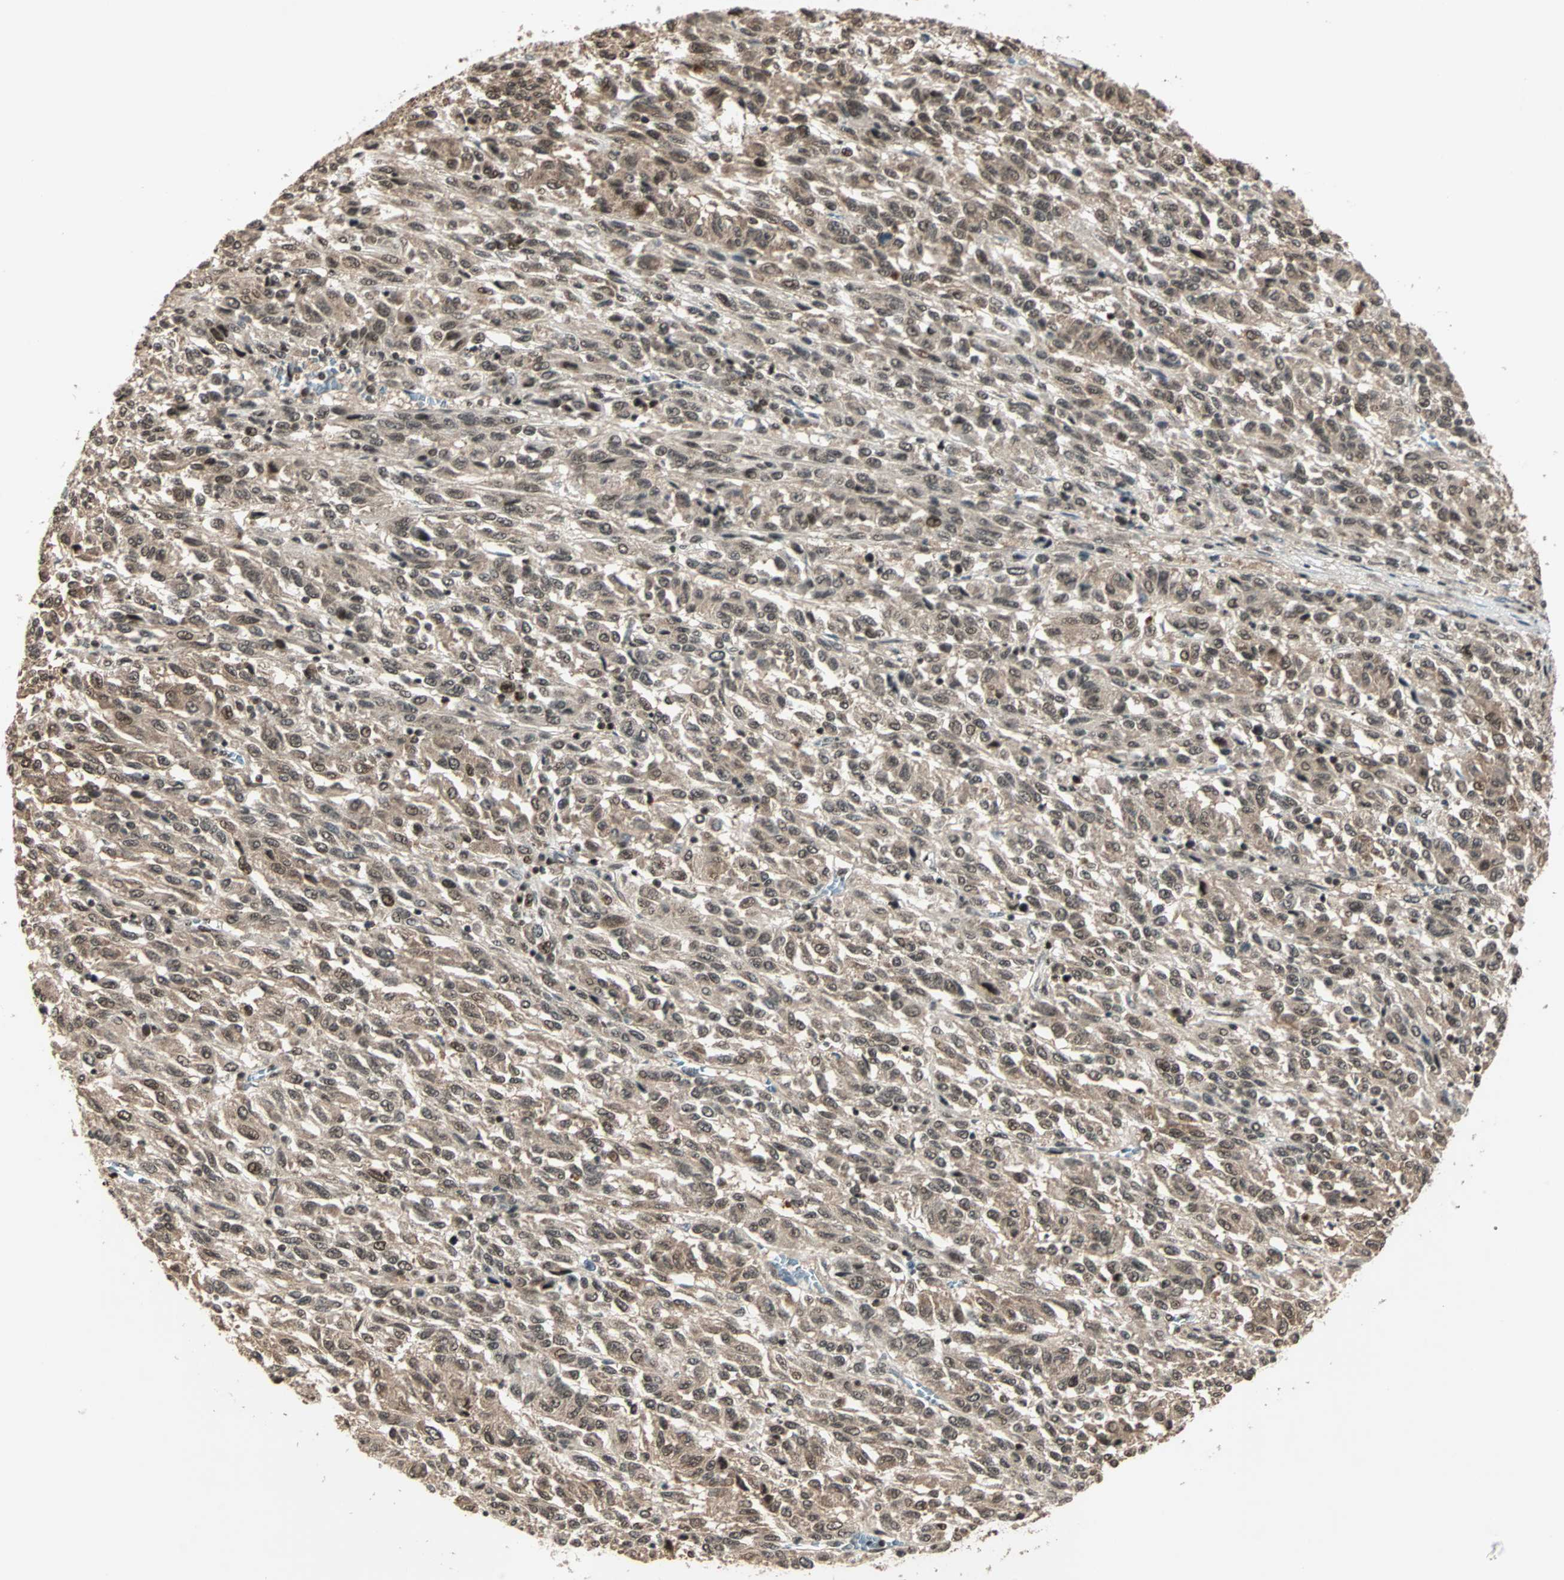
{"staining": {"intensity": "moderate", "quantity": ">75%", "location": "cytoplasmic/membranous,nuclear"}, "tissue": "melanoma", "cell_type": "Tumor cells", "image_type": "cancer", "snomed": [{"axis": "morphology", "description": "Malignant melanoma, Metastatic site"}, {"axis": "topography", "description": "Lung"}], "caption": "Melanoma stained with immunohistochemistry exhibits moderate cytoplasmic/membranous and nuclear positivity in about >75% of tumor cells.", "gene": "ZNF44", "patient": {"sex": "male", "age": 64}}